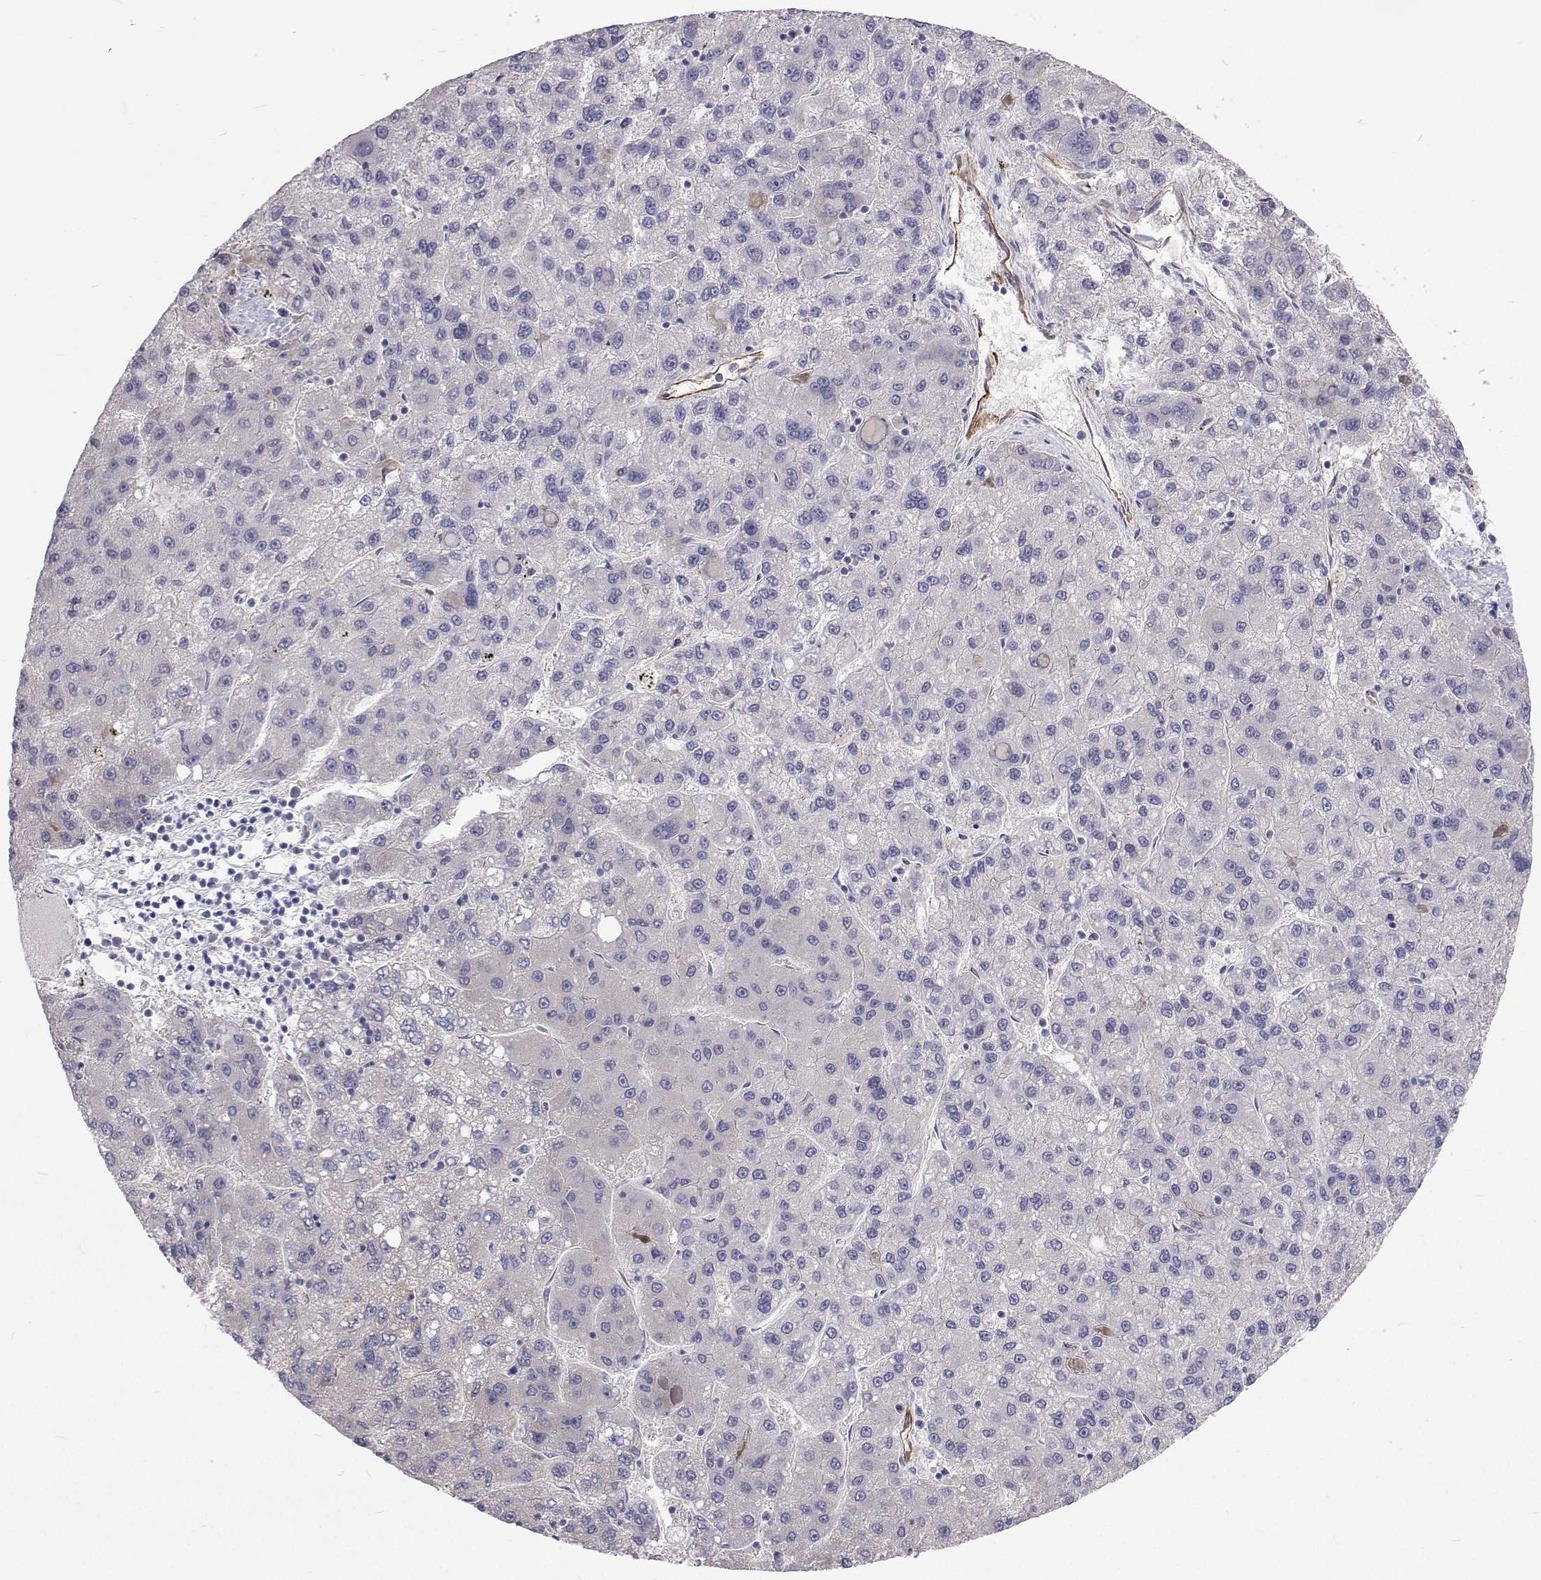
{"staining": {"intensity": "negative", "quantity": "none", "location": "none"}, "tissue": "liver cancer", "cell_type": "Tumor cells", "image_type": "cancer", "snomed": [{"axis": "morphology", "description": "Carcinoma, Hepatocellular, NOS"}, {"axis": "topography", "description": "Liver"}], "caption": "A histopathology image of human liver hepatocellular carcinoma is negative for staining in tumor cells.", "gene": "NPR3", "patient": {"sex": "female", "age": 82}}